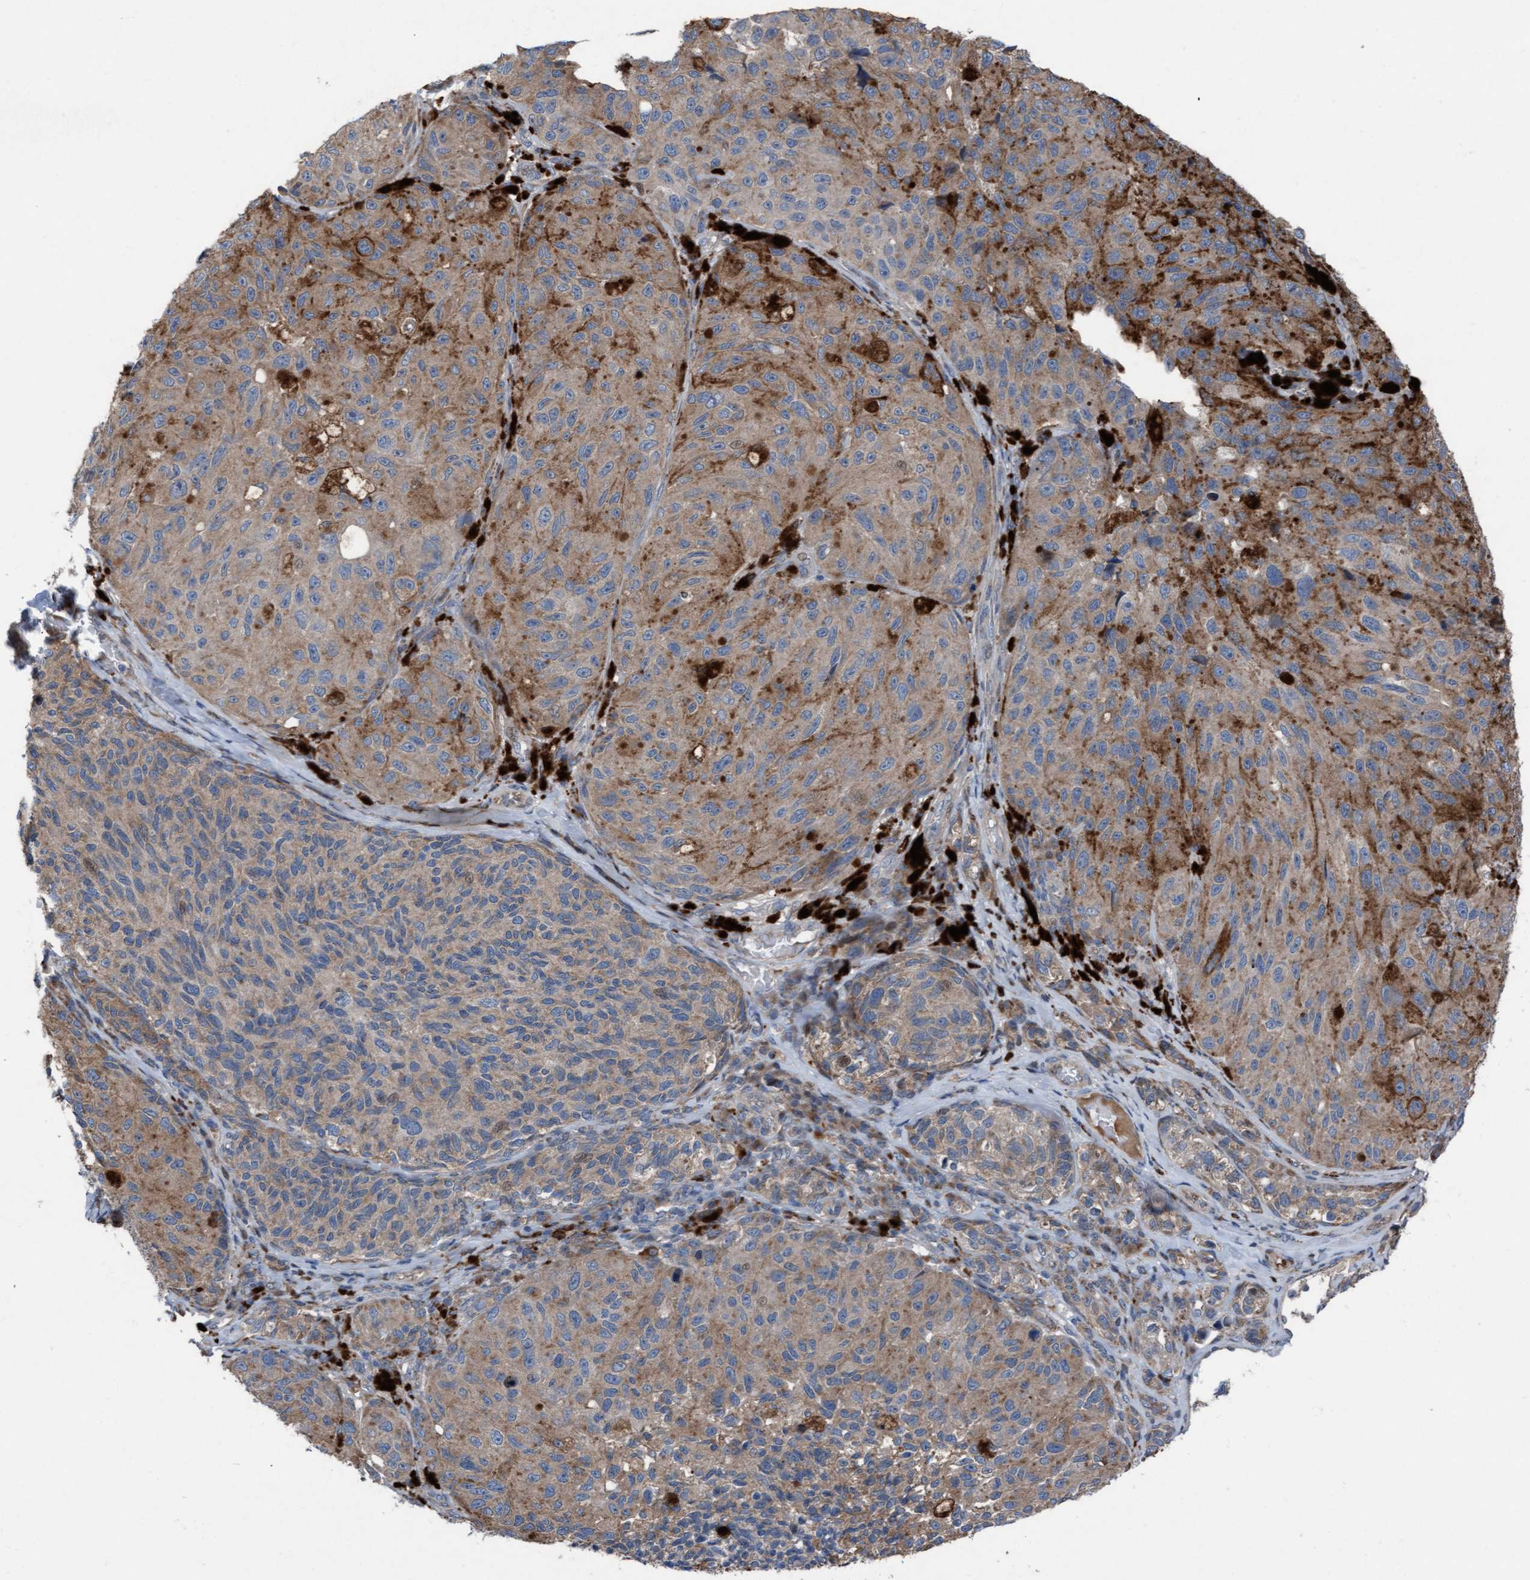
{"staining": {"intensity": "weak", "quantity": ">75%", "location": "cytoplasmic/membranous"}, "tissue": "melanoma", "cell_type": "Tumor cells", "image_type": "cancer", "snomed": [{"axis": "morphology", "description": "Malignant melanoma, NOS"}, {"axis": "topography", "description": "Skin"}], "caption": "Human malignant melanoma stained with a brown dye demonstrates weak cytoplasmic/membranous positive staining in approximately >75% of tumor cells.", "gene": "KLHL26", "patient": {"sex": "female", "age": 73}}